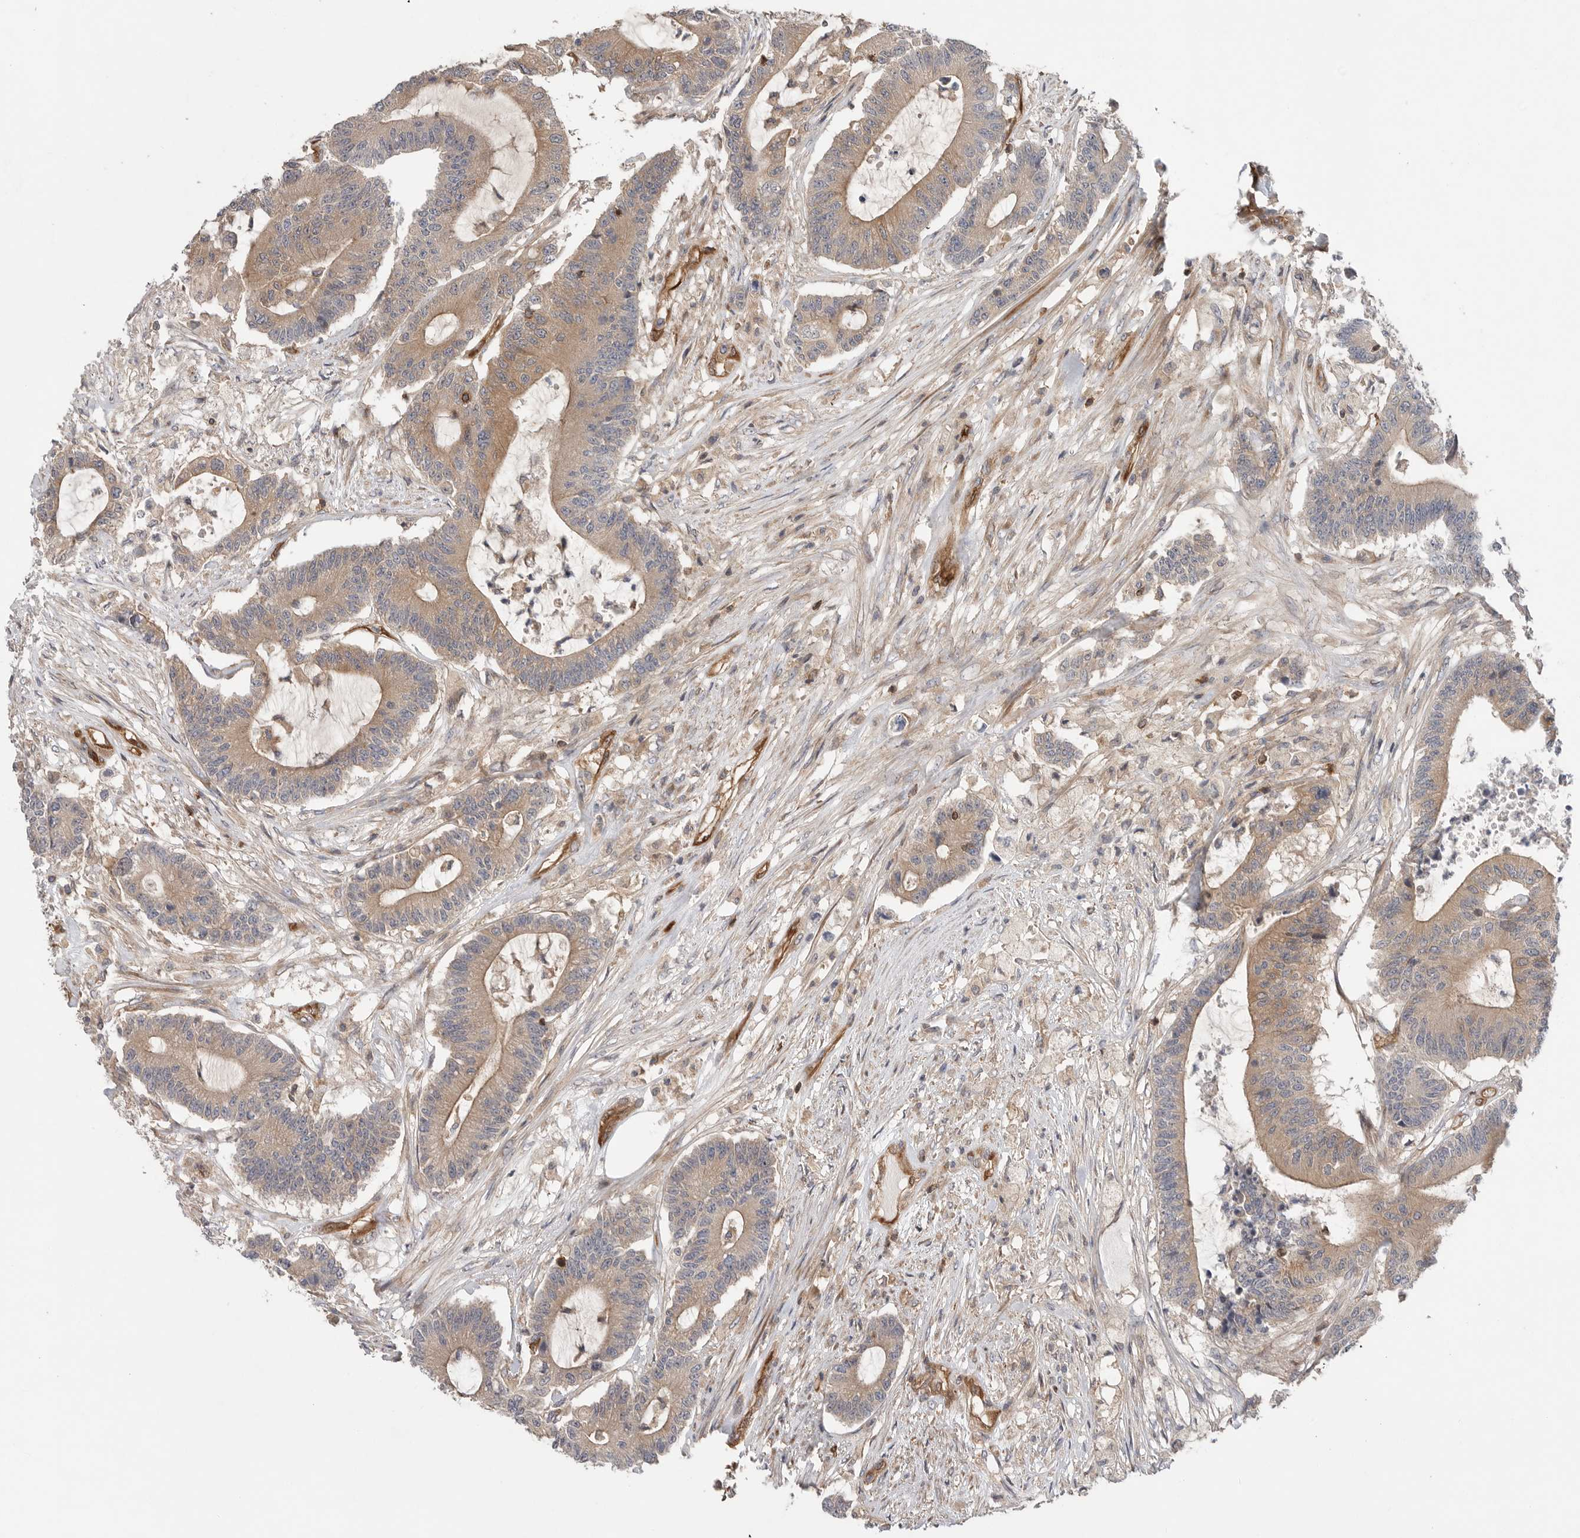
{"staining": {"intensity": "moderate", "quantity": ">75%", "location": "cytoplasmic/membranous"}, "tissue": "colorectal cancer", "cell_type": "Tumor cells", "image_type": "cancer", "snomed": [{"axis": "morphology", "description": "Adenocarcinoma, NOS"}, {"axis": "topography", "description": "Colon"}], "caption": "Colorectal cancer (adenocarcinoma) stained with a brown dye reveals moderate cytoplasmic/membranous positive positivity in approximately >75% of tumor cells.", "gene": "PRKCH", "patient": {"sex": "female", "age": 84}}